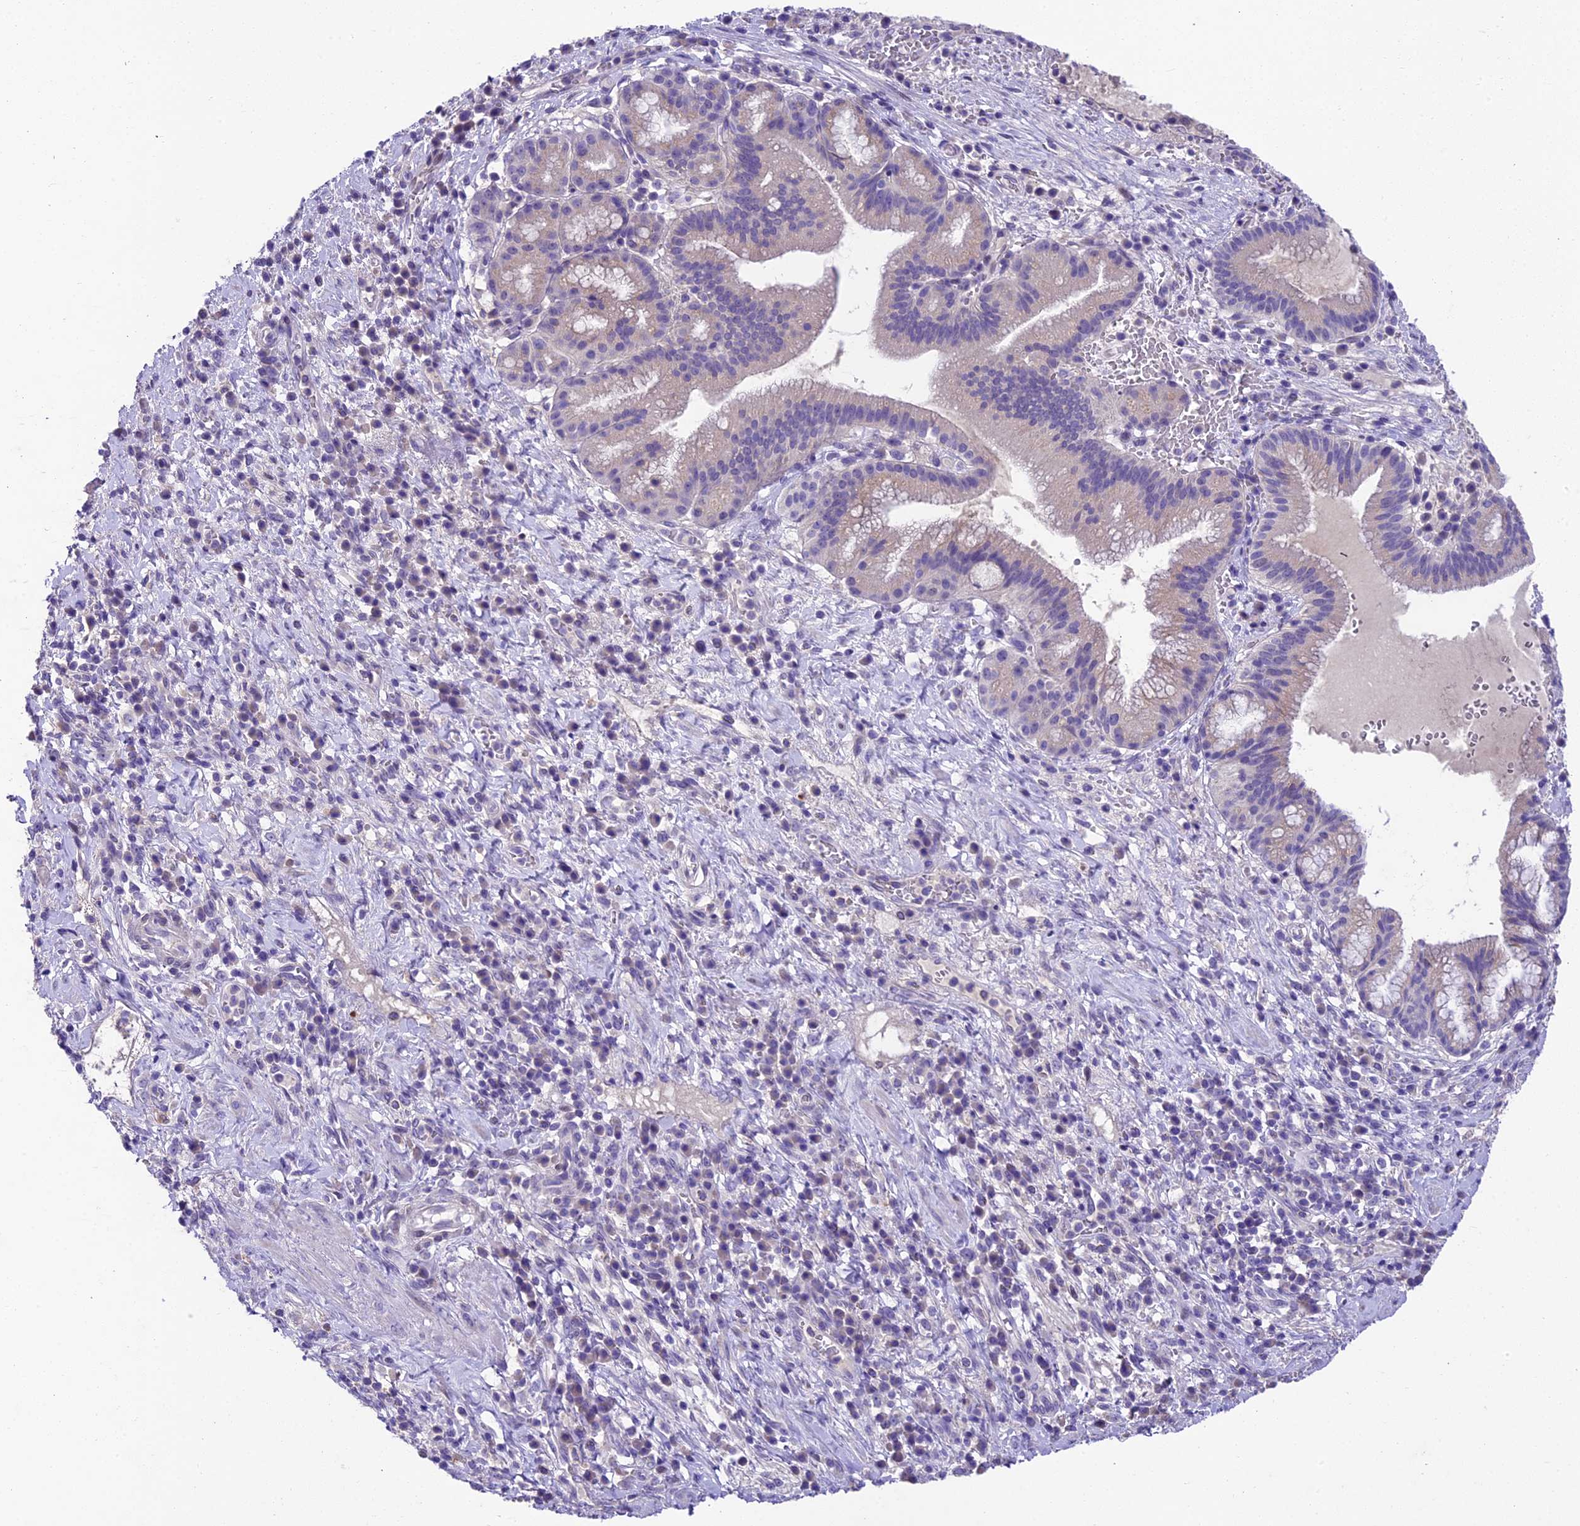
{"staining": {"intensity": "negative", "quantity": "none", "location": "none"}, "tissue": "pancreatic cancer", "cell_type": "Tumor cells", "image_type": "cancer", "snomed": [{"axis": "morphology", "description": "Adenocarcinoma, NOS"}, {"axis": "topography", "description": "Pancreas"}], "caption": "IHC of pancreatic adenocarcinoma reveals no staining in tumor cells.", "gene": "IFT140", "patient": {"sex": "male", "age": 72}}